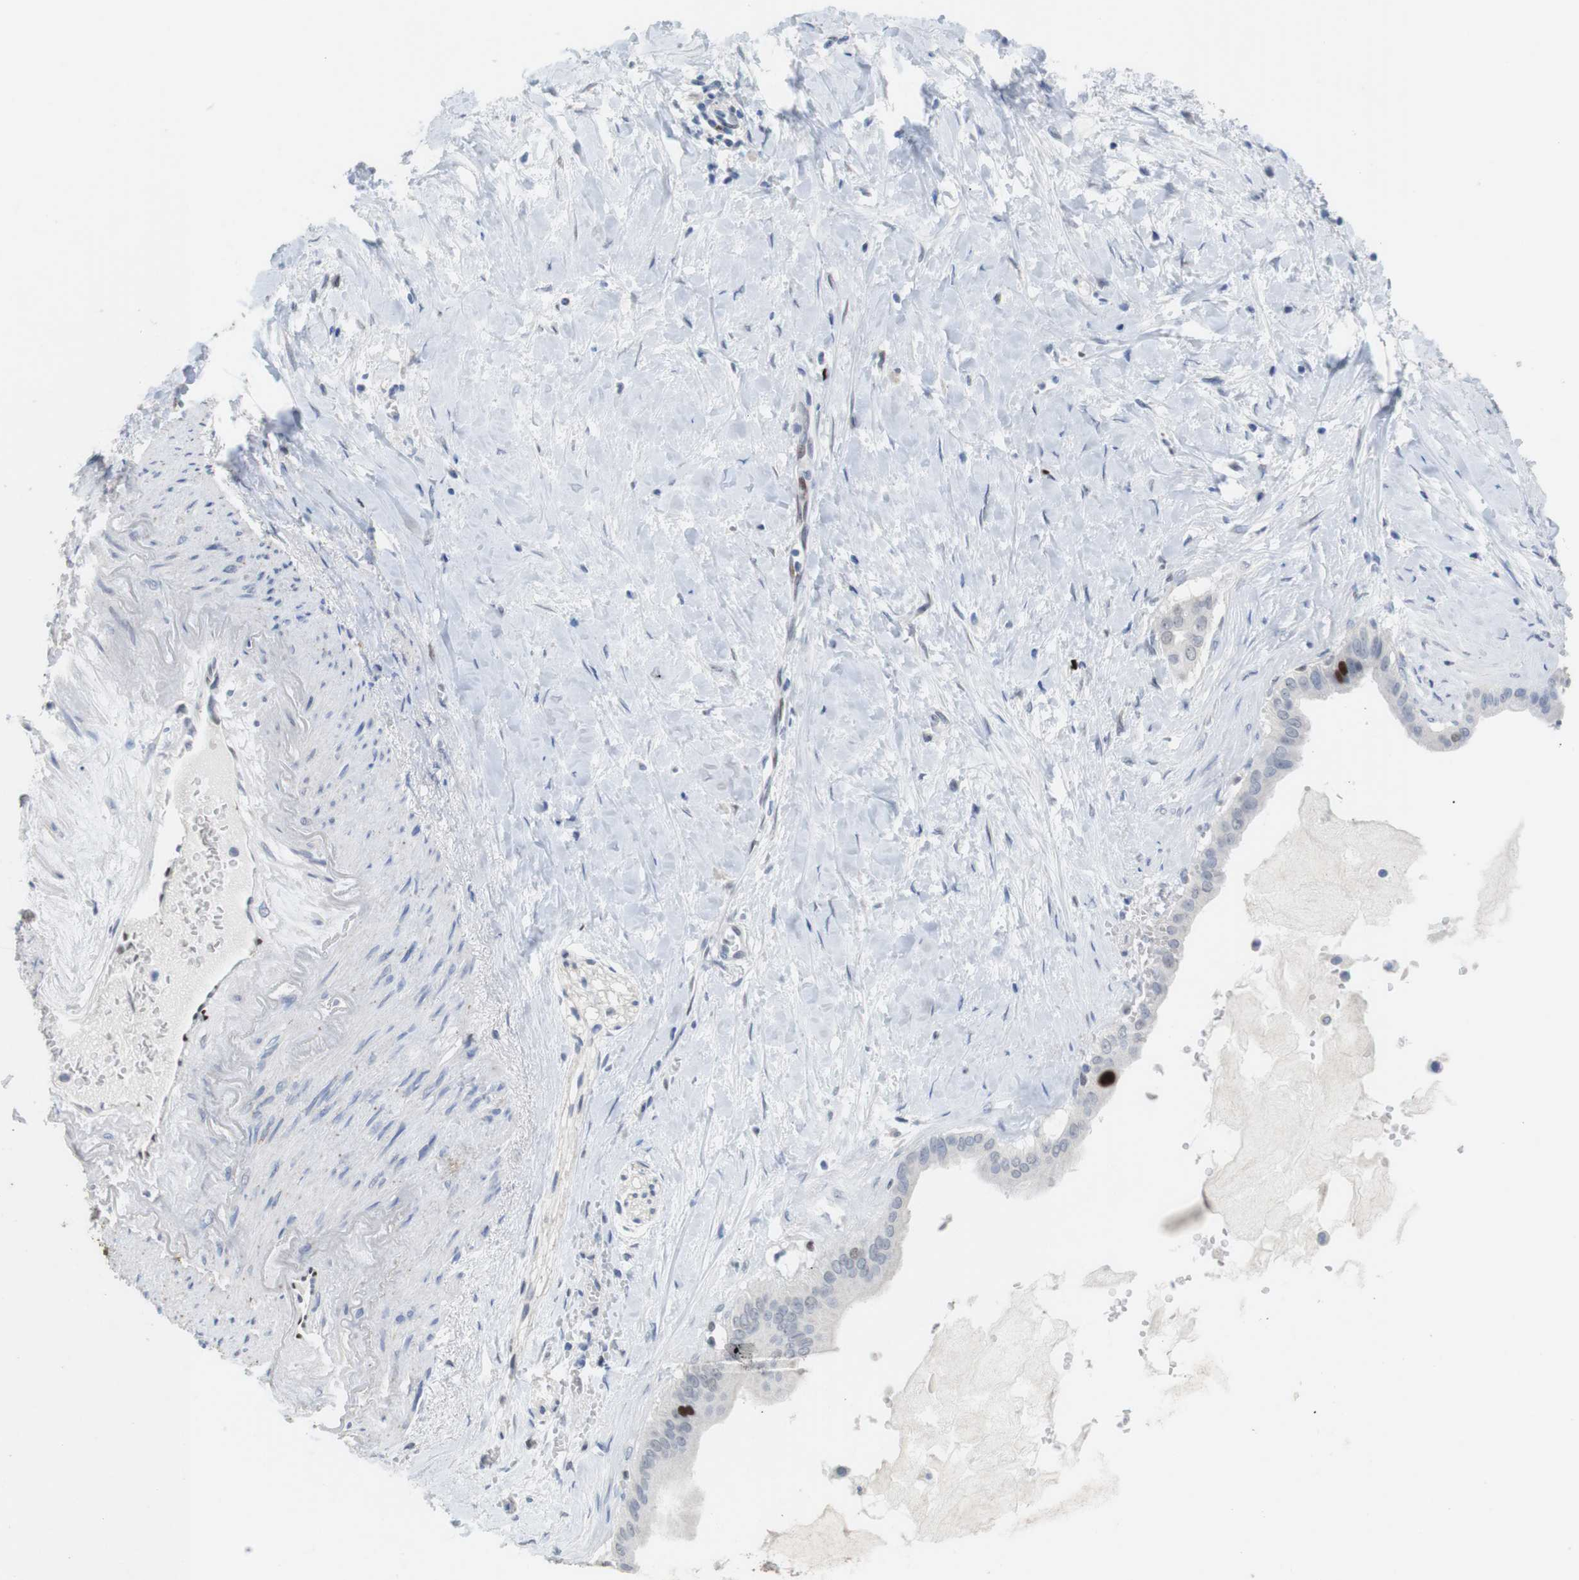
{"staining": {"intensity": "strong", "quantity": "<25%", "location": "nuclear"}, "tissue": "pancreatic cancer", "cell_type": "Tumor cells", "image_type": "cancer", "snomed": [{"axis": "morphology", "description": "Adenocarcinoma, NOS"}, {"axis": "topography", "description": "Pancreas"}], "caption": "The photomicrograph displays a brown stain indicating the presence of a protein in the nuclear of tumor cells in adenocarcinoma (pancreatic).", "gene": "KPNA2", "patient": {"sex": "male", "age": 55}}